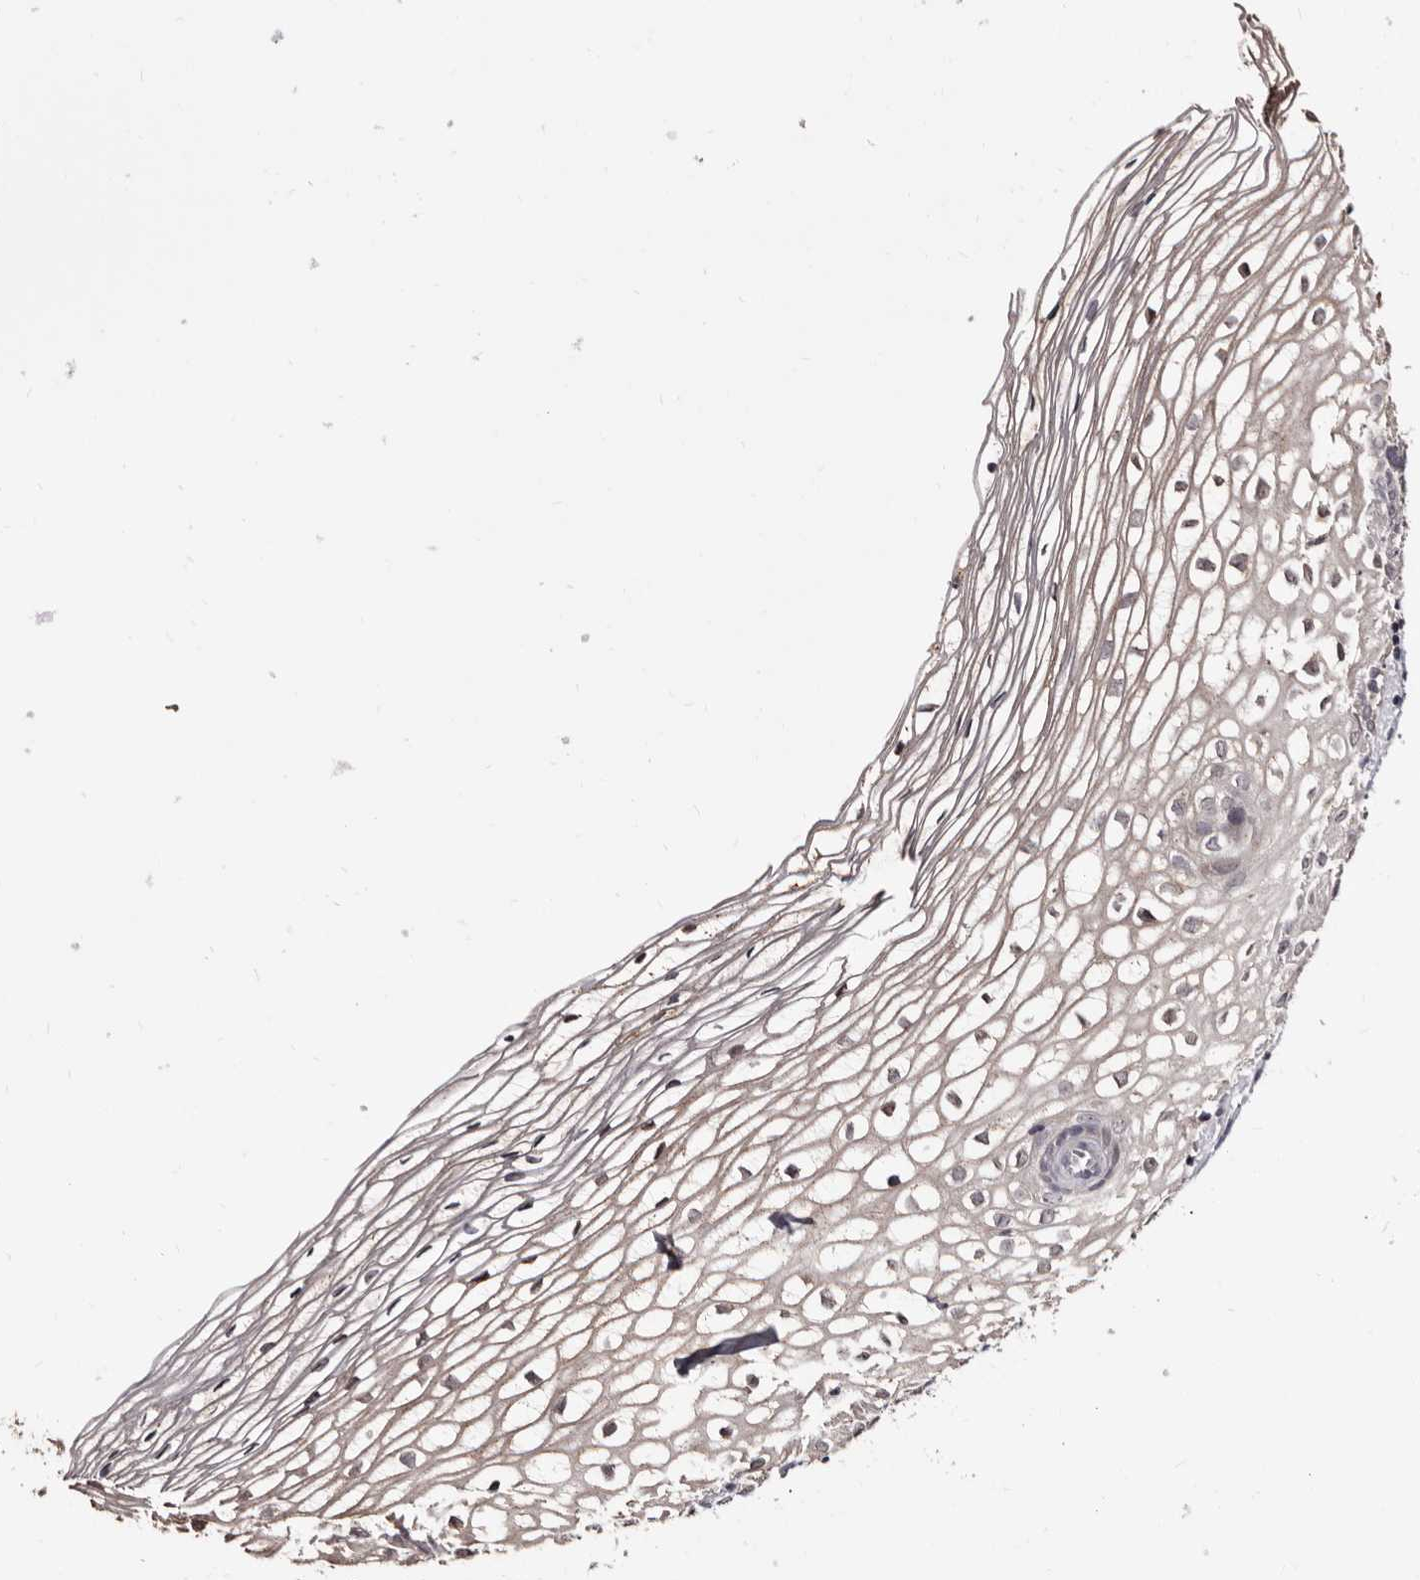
{"staining": {"intensity": "negative", "quantity": "none", "location": "none"}, "tissue": "cervix", "cell_type": "Glandular cells", "image_type": "normal", "snomed": [{"axis": "morphology", "description": "Normal tissue, NOS"}, {"axis": "topography", "description": "Cervix"}], "caption": "The micrograph displays no significant expression in glandular cells of cervix.", "gene": "PTAFR", "patient": {"sex": "female", "age": 27}}